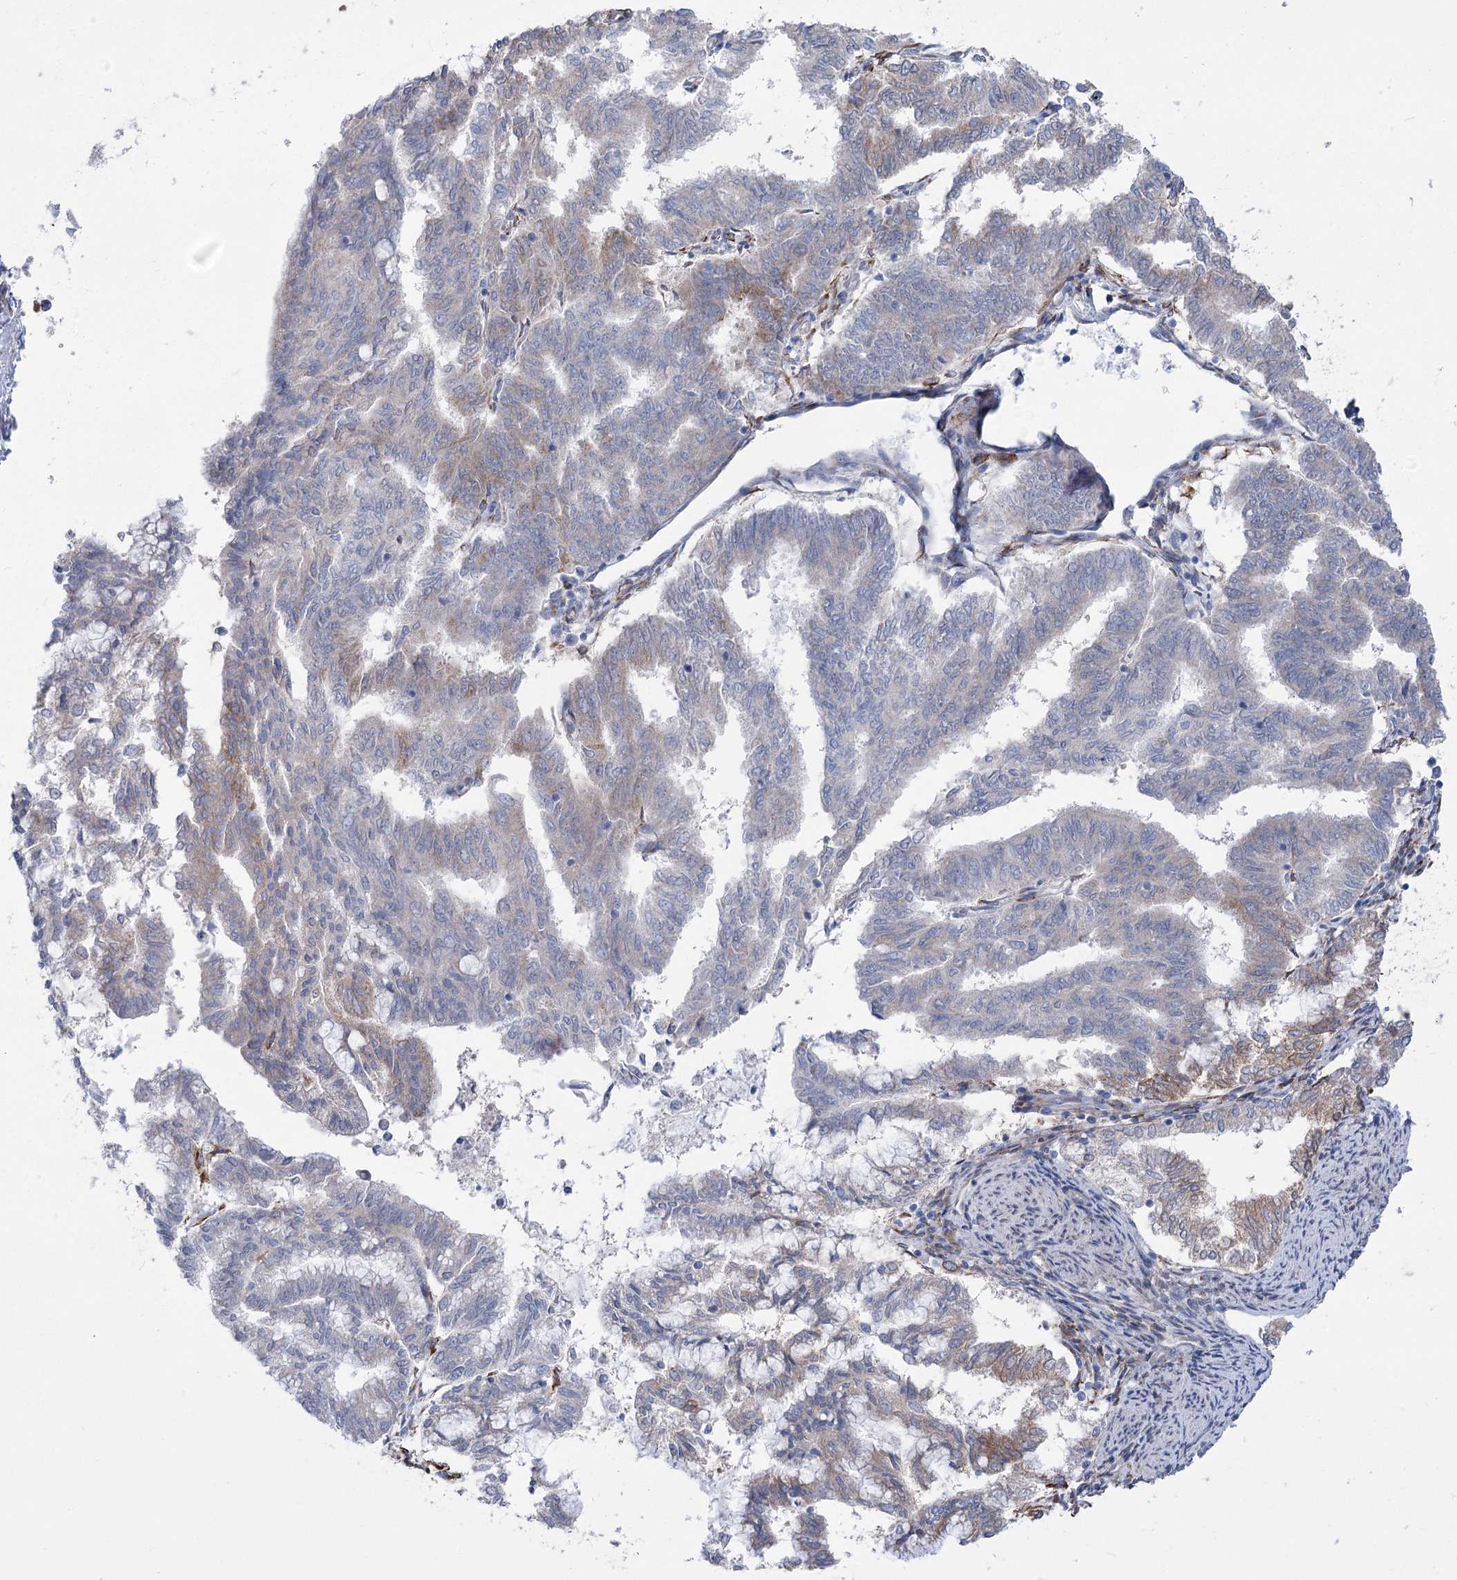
{"staining": {"intensity": "moderate", "quantity": "<25%", "location": "cytoplasmic/membranous"}, "tissue": "endometrial cancer", "cell_type": "Tumor cells", "image_type": "cancer", "snomed": [{"axis": "morphology", "description": "Adenocarcinoma, NOS"}, {"axis": "topography", "description": "Endometrium"}], "caption": "Moderate cytoplasmic/membranous expression for a protein is identified in approximately <25% of tumor cells of endometrial adenocarcinoma using immunohistochemistry.", "gene": "YTHDC2", "patient": {"sex": "female", "age": 79}}